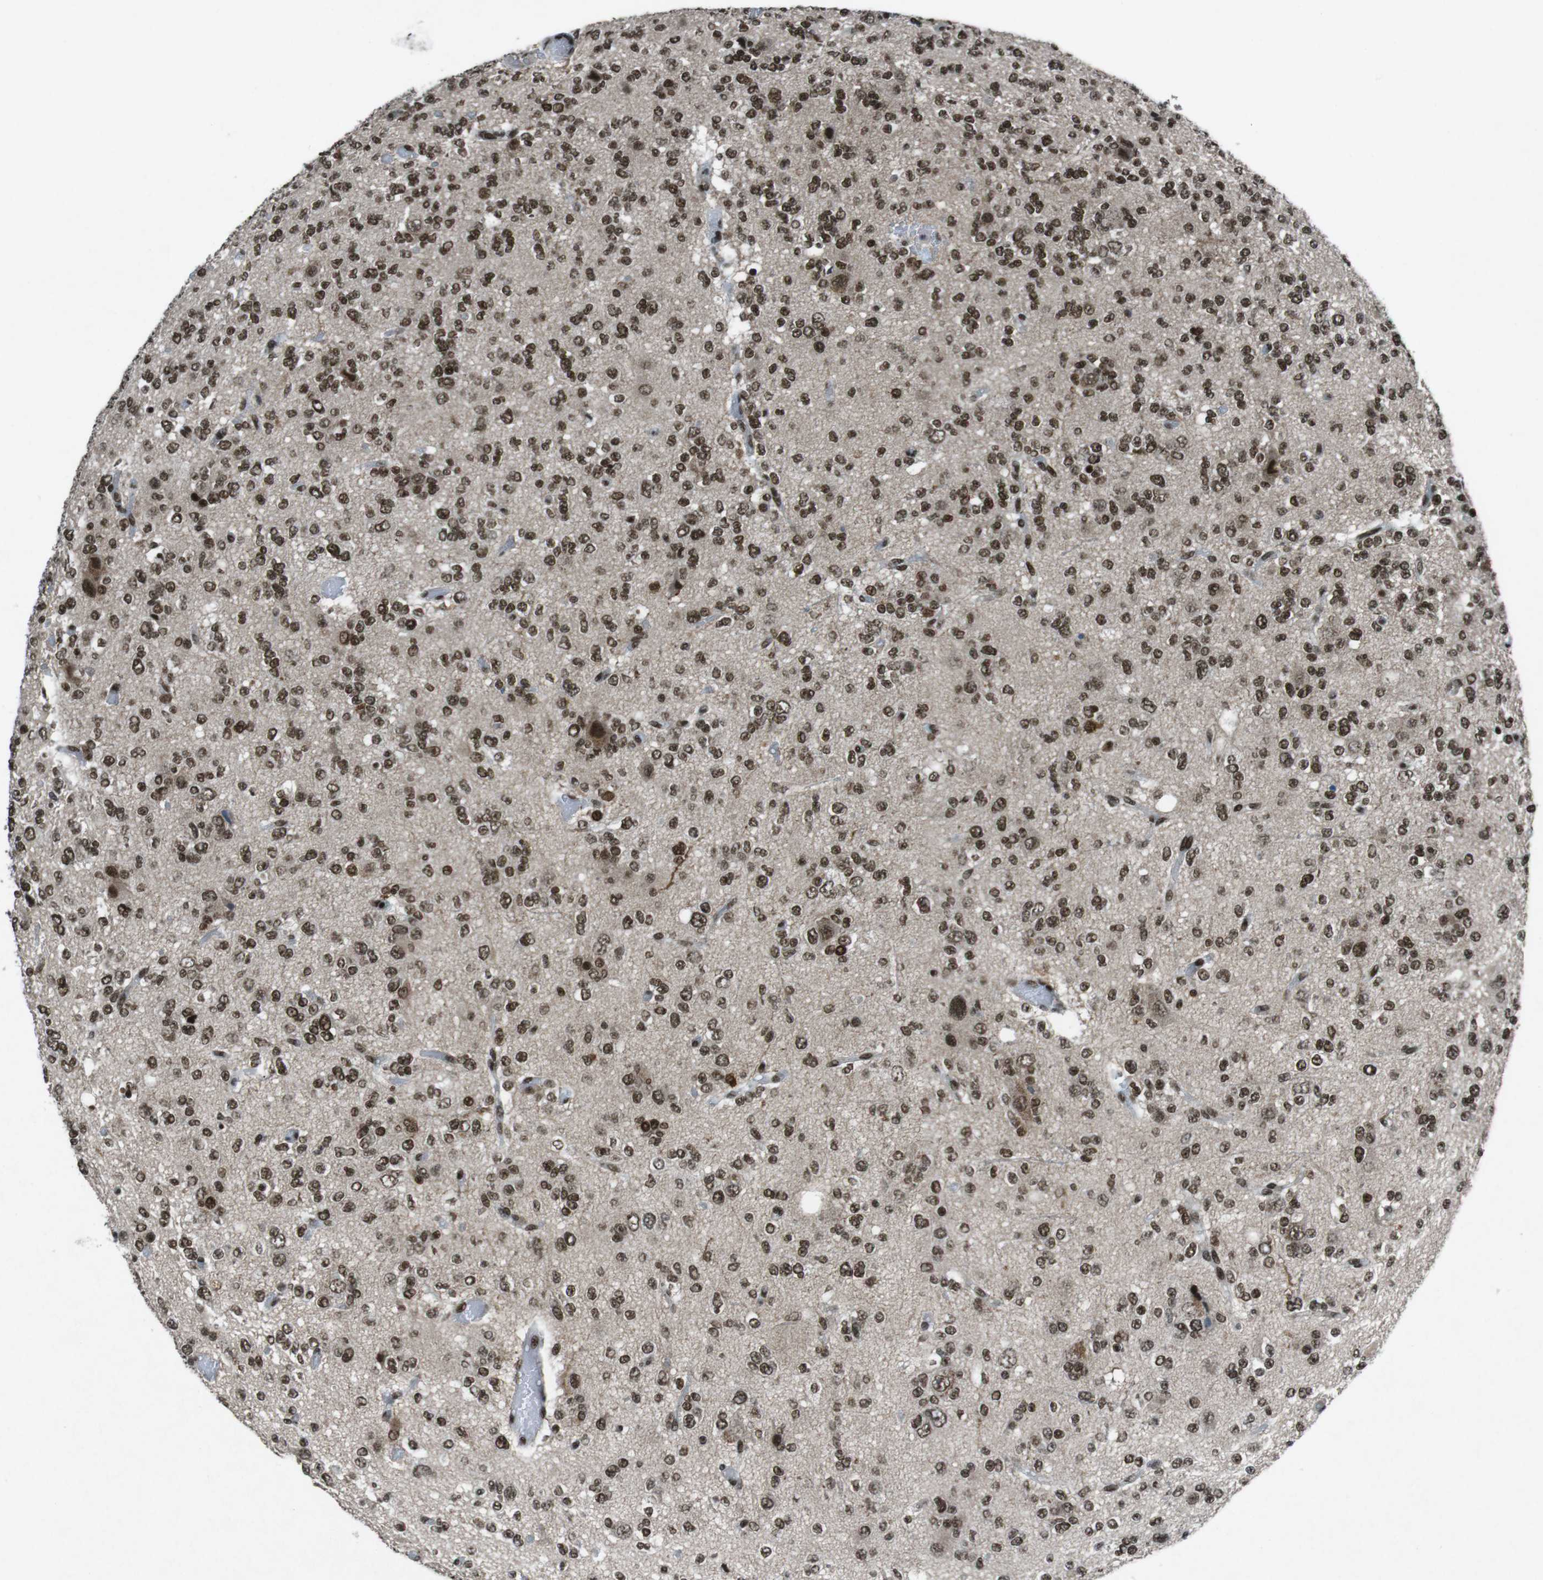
{"staining": {"intensity": "strong", "quantity": ">75%", "location": "nuclear"}, "tissue": "glioma", "cell_type": "Tumor cells", "image_type": "cancer", "snomed": [{"axis": "morphology", "description": "Glioma, malignant, Low grade"}, {"axis": "topography", "description": "Brain"}], "caption": "Glioma tissue exhibits strong nuclear staining in approximately >75% of tumor cells, visualized by immunohistochemistry. (DAB (3,3'-diaminobenzidine) = brown stain, brightfield microscopy at high magnification).", "gene": "TAF1", "patient": {"sex": "male", "age": 38}}